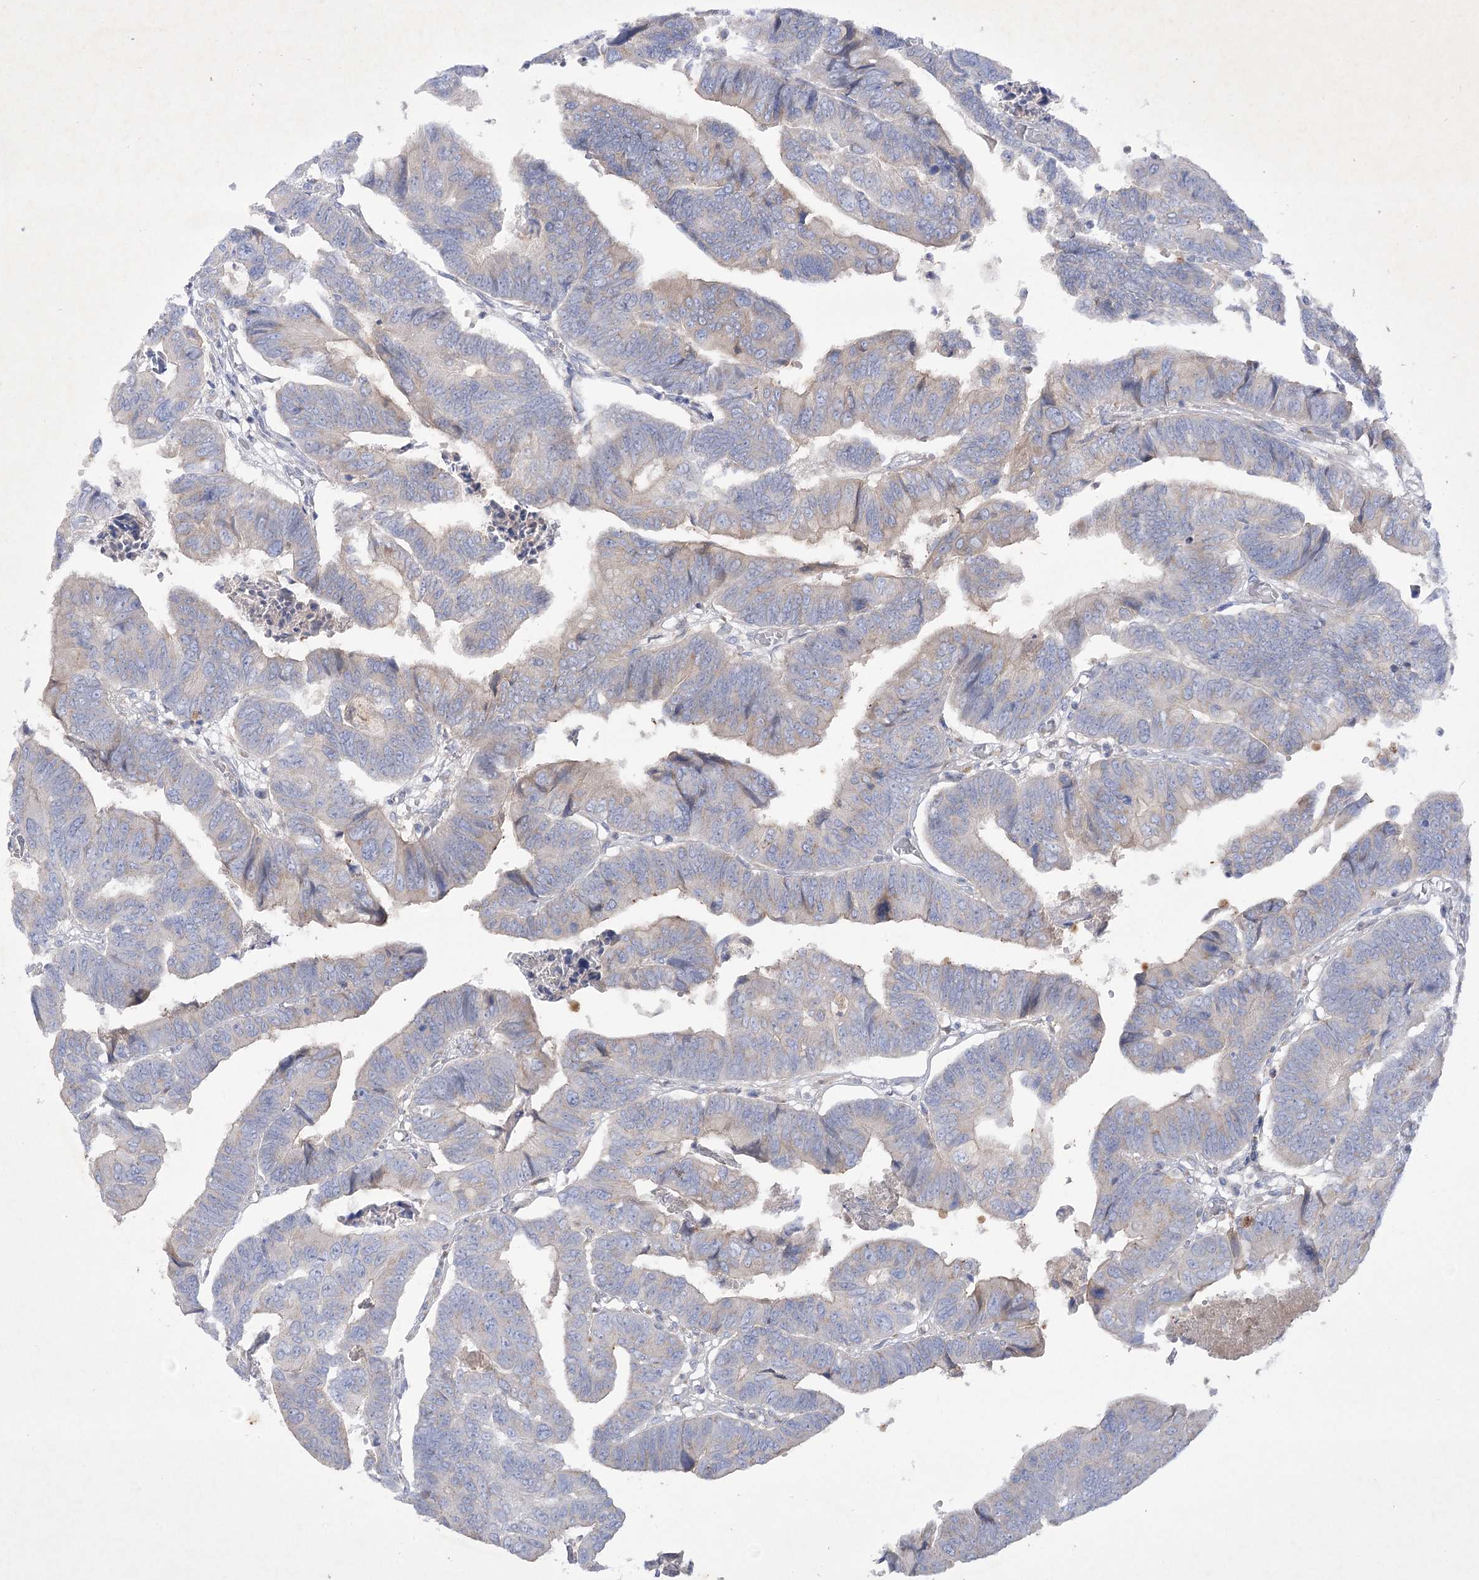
{"staining": {"intensity": "negative", "quantity": "none", "location": "none"}, "tissue": "colorectal cancer", "cell_type": "Tumor cells", "image_type": "cancer", "snomed": [{"axis": "morphology", "description": "Adenocarcinoma, NOS"}, {"axis": "topography", "description": "Rectum"}], "caption": "Histopathology image shows no significant protein staining in tumor cells of adenocarcinoma (colorectal).", "gene": "GBF1", "patient": {"sex": "female", "age": 65}}